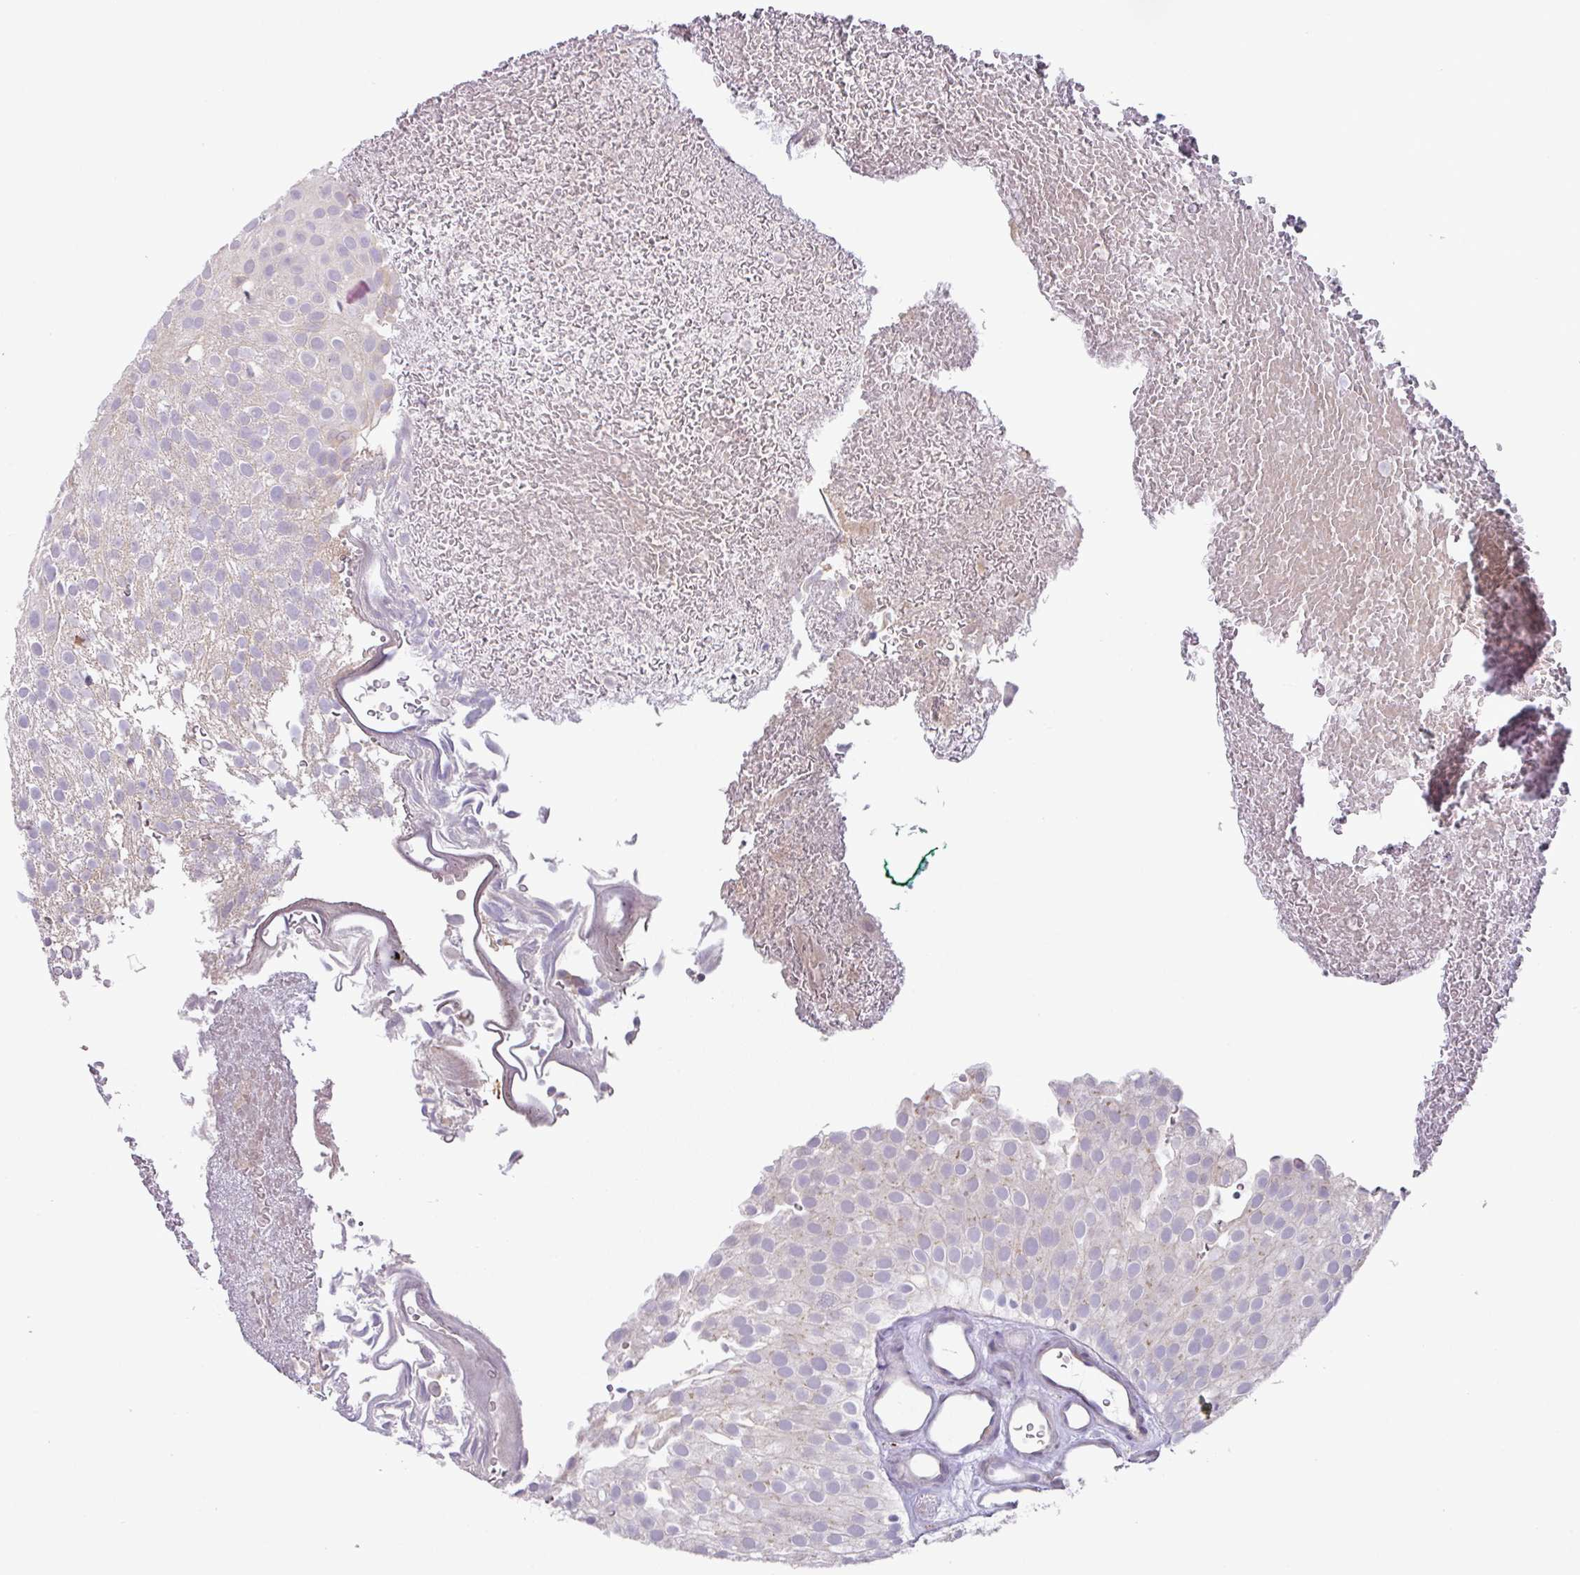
{"staining": {"intensity": "negative", "quantity": "none", "location": "none"}, "tissue": "urothelial cancer", "cell_type": "Tumor cells", "image_type": "cancer", "snomed": [{"axis": "morphology", "description": "Urothelial carcinoma, Low grade"}, {"axis": "topography", "description": "Urinary bladder"}], "caption": "Tumor cells are negative for protein expression in human urothelial cancer.", "gene": "PLEKHH3", "patient": {"sex": "male", "age": 78}}